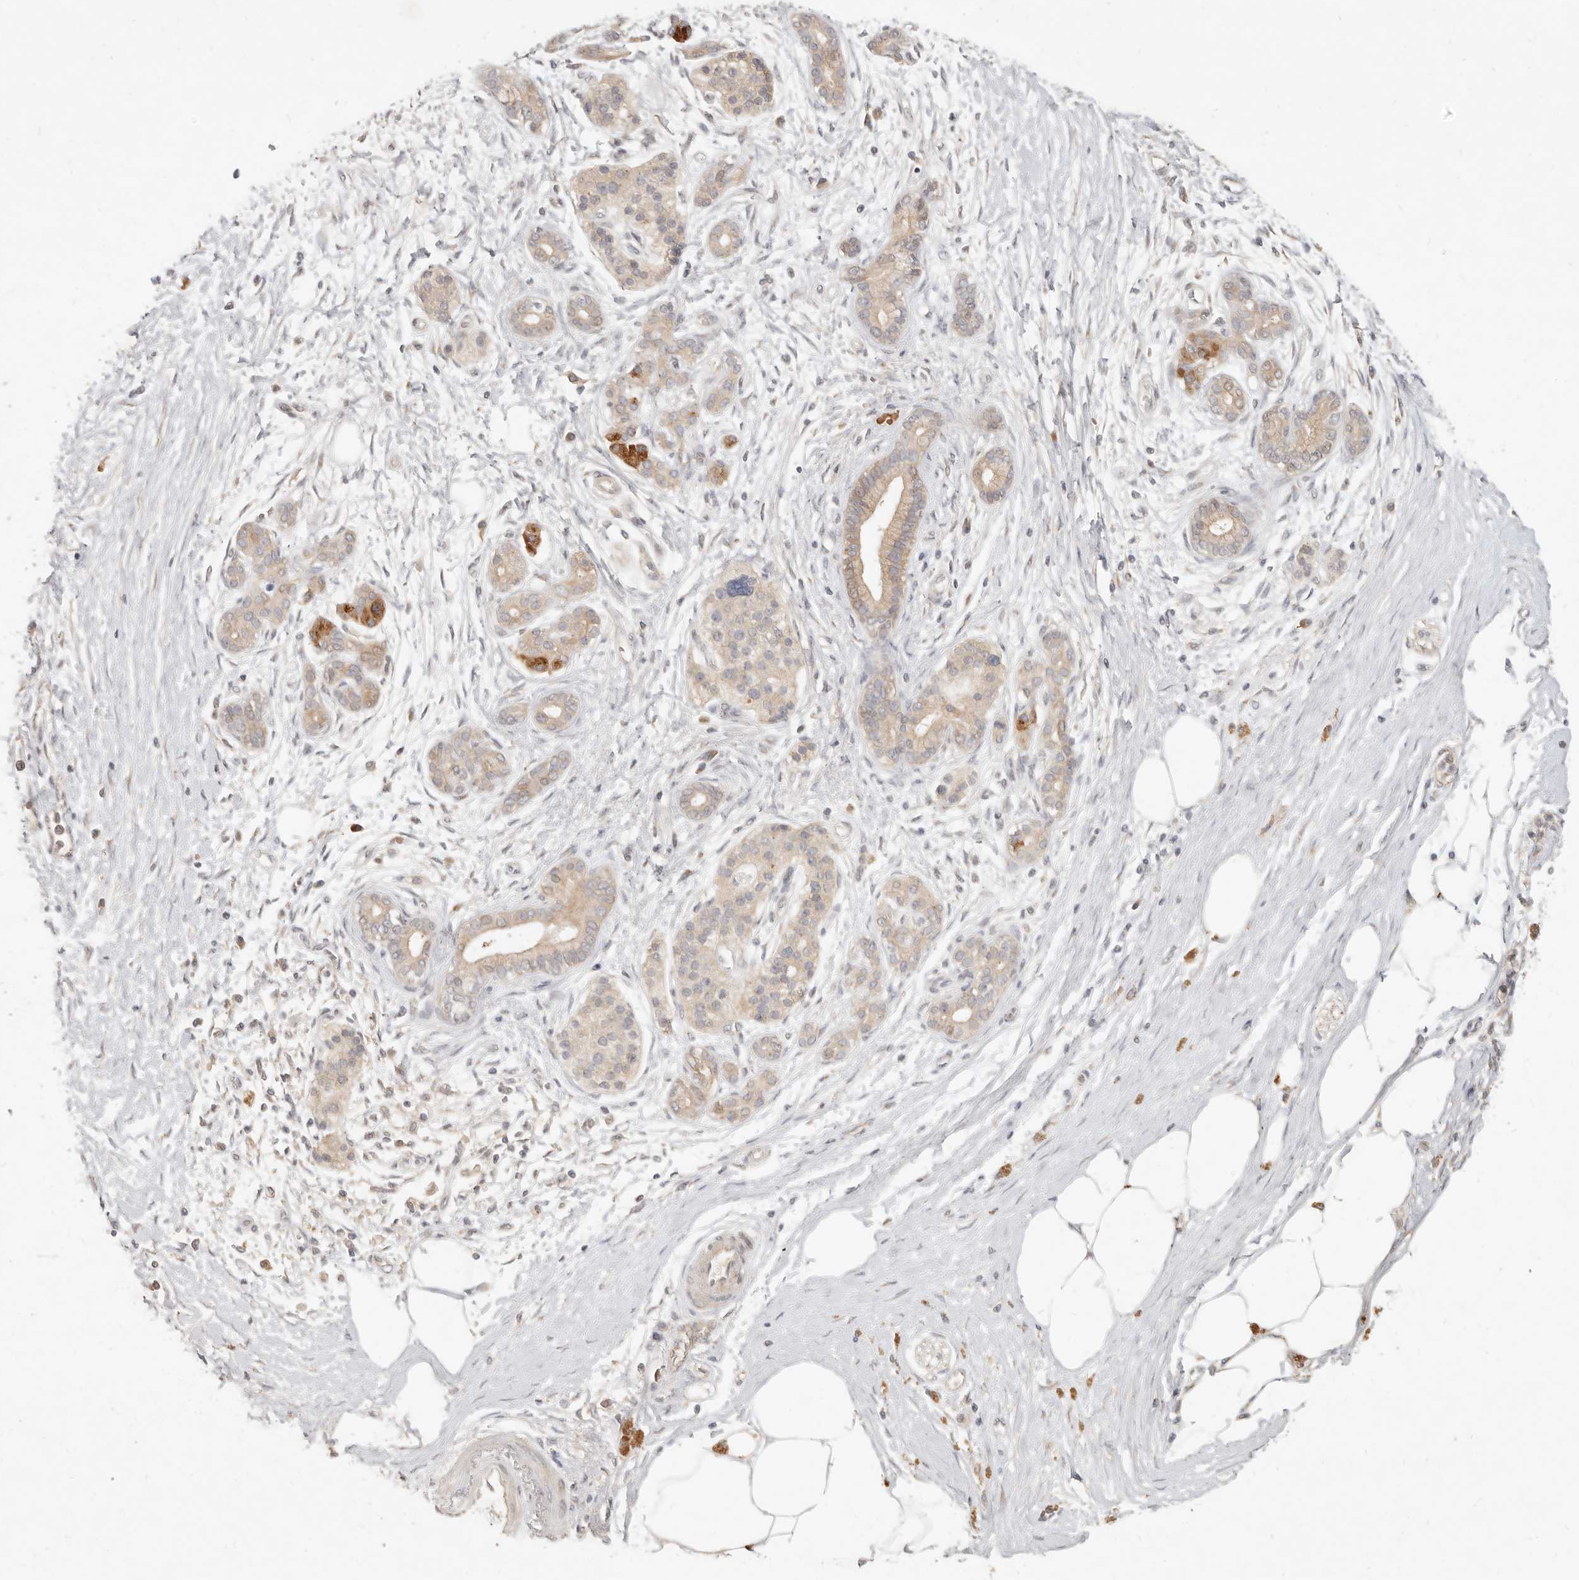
{"staining": {"intensity": "weak", "quantity": ">75%", "location": "cytoplasmic/membranous"}, "tissue": "pancreatic cancer", "cell_type": "Tumor cells", "image_type": "cancer", "snomed": [{"axis": "morphology", "description": "Adenocarcinoma, NOS"}, {"axis": "topography", "description": "Pancreas"}], "caption": "Immunohistochemical staining of pancreatic cancer (adenocarcinoma) displays low levels of weak cytoplasmic/membranous protein expression in approximately >75% of tumor cells.", "gene": "UBXN11", "patient": {"sex": "male", "age": 58}}